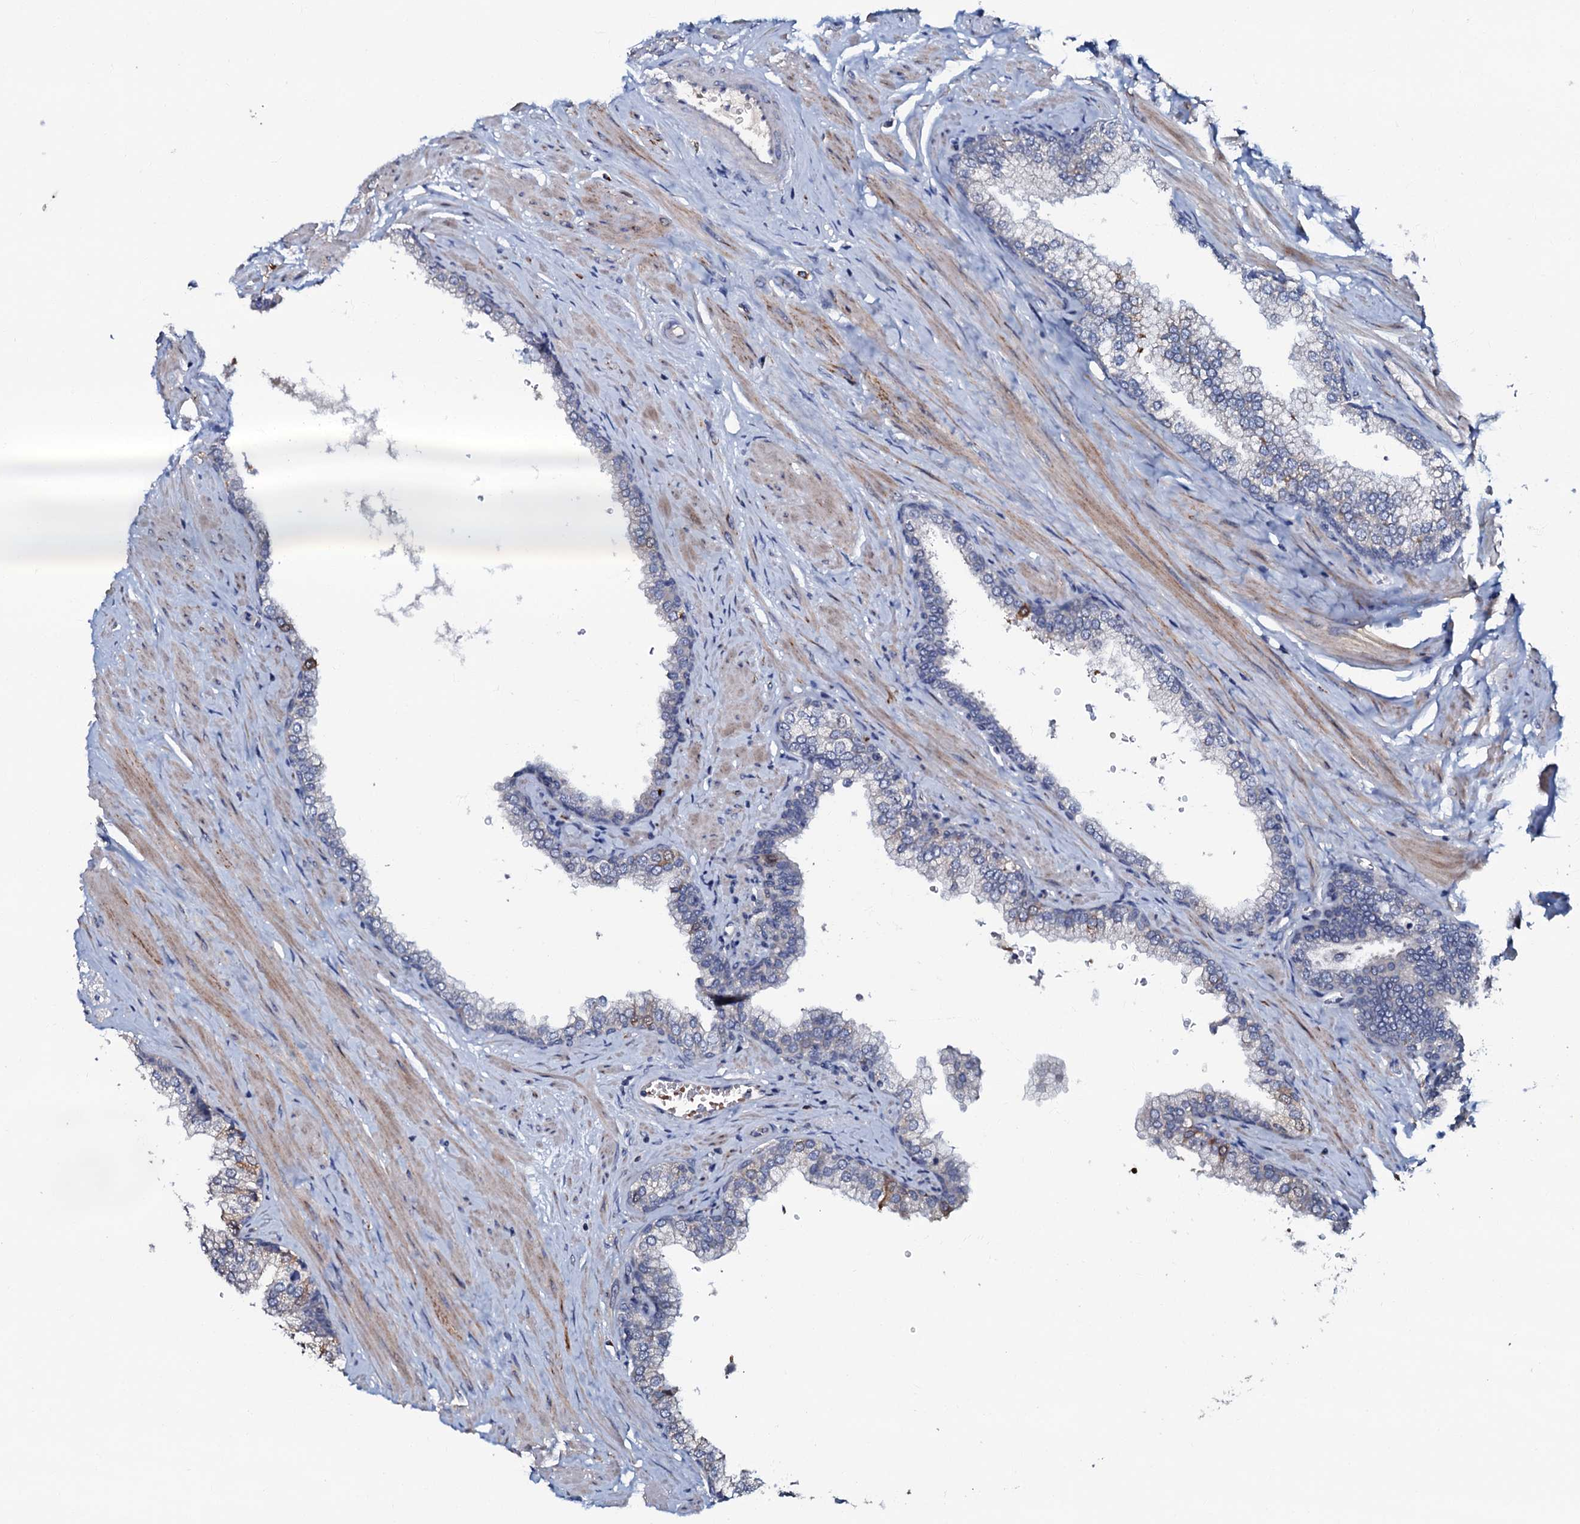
{"staining": {"intensity": "negative", "quantity": "none", "location": "none"}, "tissue": "prostate", "cell_type": "Glandular cells", "image_type": "normal", "snomed": [{"axis": "morphology", "description": "Normal tissue, NOS"}, {"axis": "morphology", "description": "Urothelial carcinoma, Low grade"}, {"axis": "topography", "description": "Urinary bladder"}, {"axis": "topography", "description": "Prostate"}], "caption": "Image shows no protein staining in glandular cells of unremarkable prostate. Brightfield microscopy of immunohistochemistry stained with DAB (3,3'-diaminobenzidine) (brown) and hematoxylin (blue), captured at high magnification.", "gene": "CPNE2", "patient": {"sex": "male", "age": 60}}